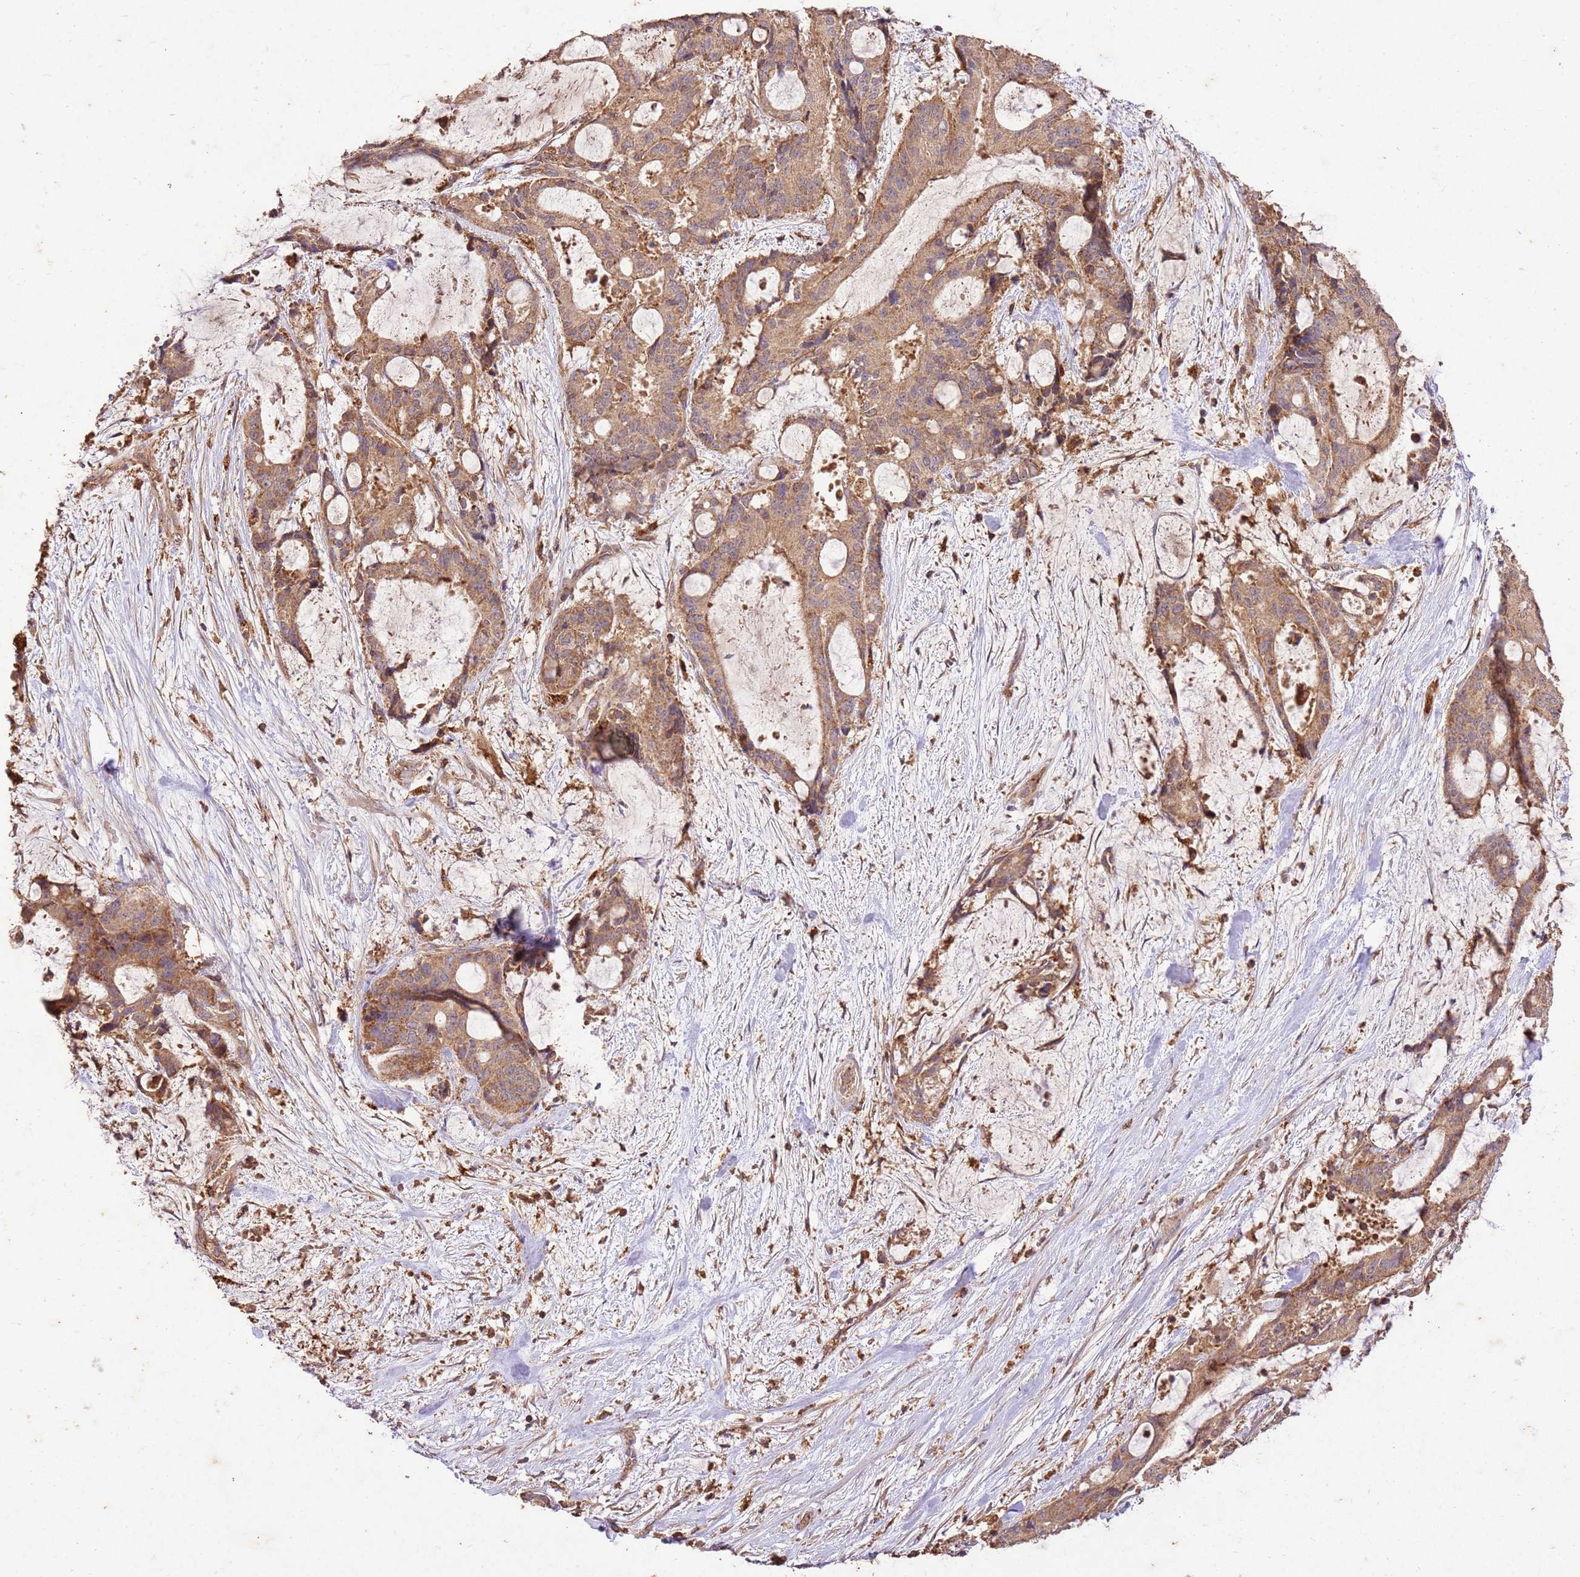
{"staining": {"intensity": "moderate", "quantity": ">75%", "location": "cytoplasmic/membranous"}, "tissue": "liver cancer", "cell_type": "Tumor cells", "image_type": "cancer", "snomed": [{"axis": "morphology", "description": "Normal tissue, NOS"}, {"axis": "morphology", "description": "Cholangiocarcinoma"}, {"axis": "topography", "description": "Liver"}, {"axis": "topography", "description": "Peripheral nerve tissue"}], "caption": "Brown immunohistochemical staining in human cholangiocarcinoma (liver) exhibits moderate cytoplasmic/membranous staining in about >75% of tumor cells. (DAB (3,3'-diaminobenzidine) IHC, brown staining for protein, blue staining for nuclei).", "gene": "LRRC28", "patient": {"sex": "female", "age": 73}}